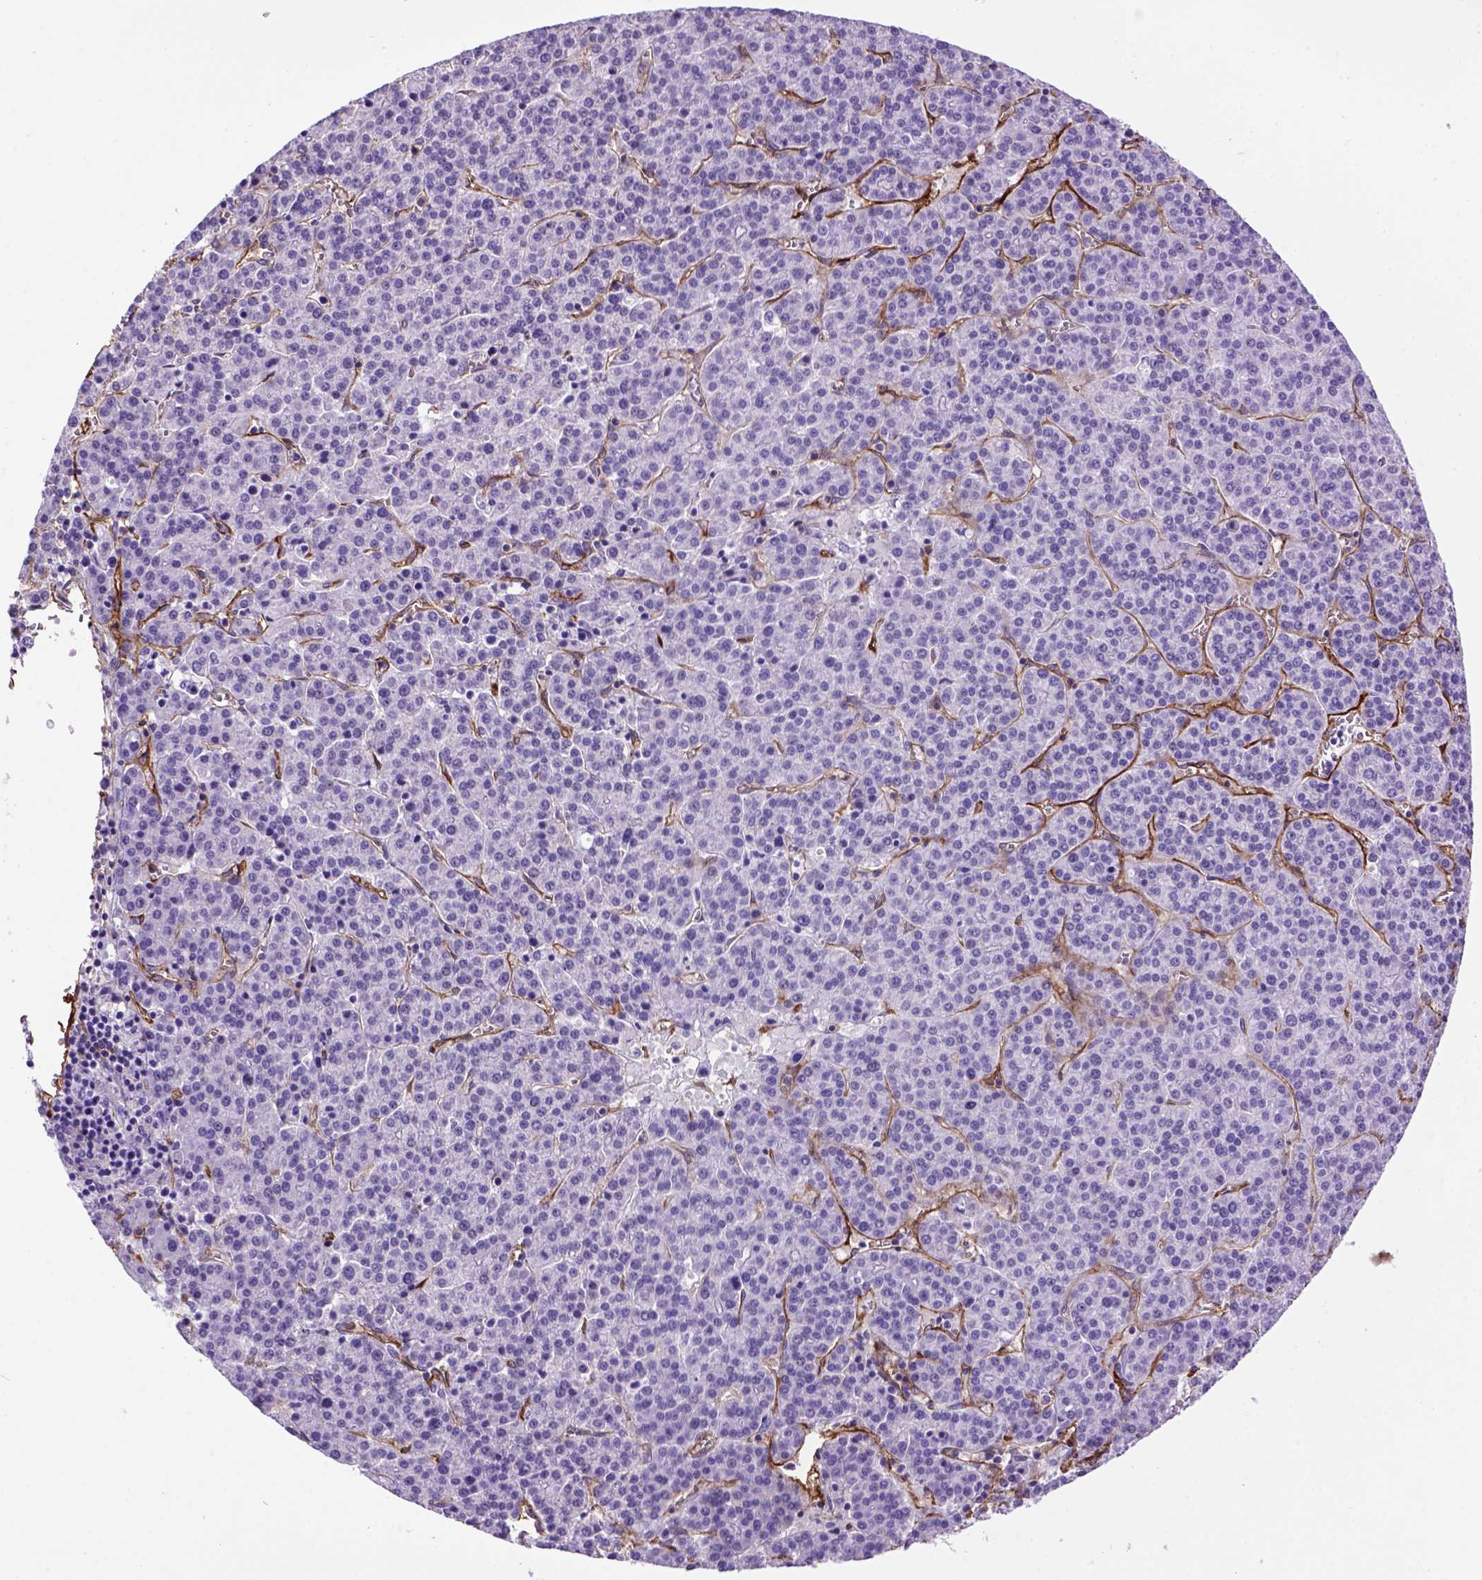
{"staining": {"intensity": "negative", "quantity": "none", "location": "none"}, "tissue": "liver cancer", "cell_type": "Tumor cells", "image_type": "cancer", "snomed": [{"axis": "morphology", "description": "Carcinoma, Hepatocellular, NOS"}, {"axis": "topography", "description": "Liver"}], "caption": "DAB (3,3'-diaminobenzidine) immunohistochemical staining of human liver cancer (hepatocellular carcinoma) shows no significant expression in tumor cells.", "gene": "ENG", "patient": {"sex": "female", "age": 58}}